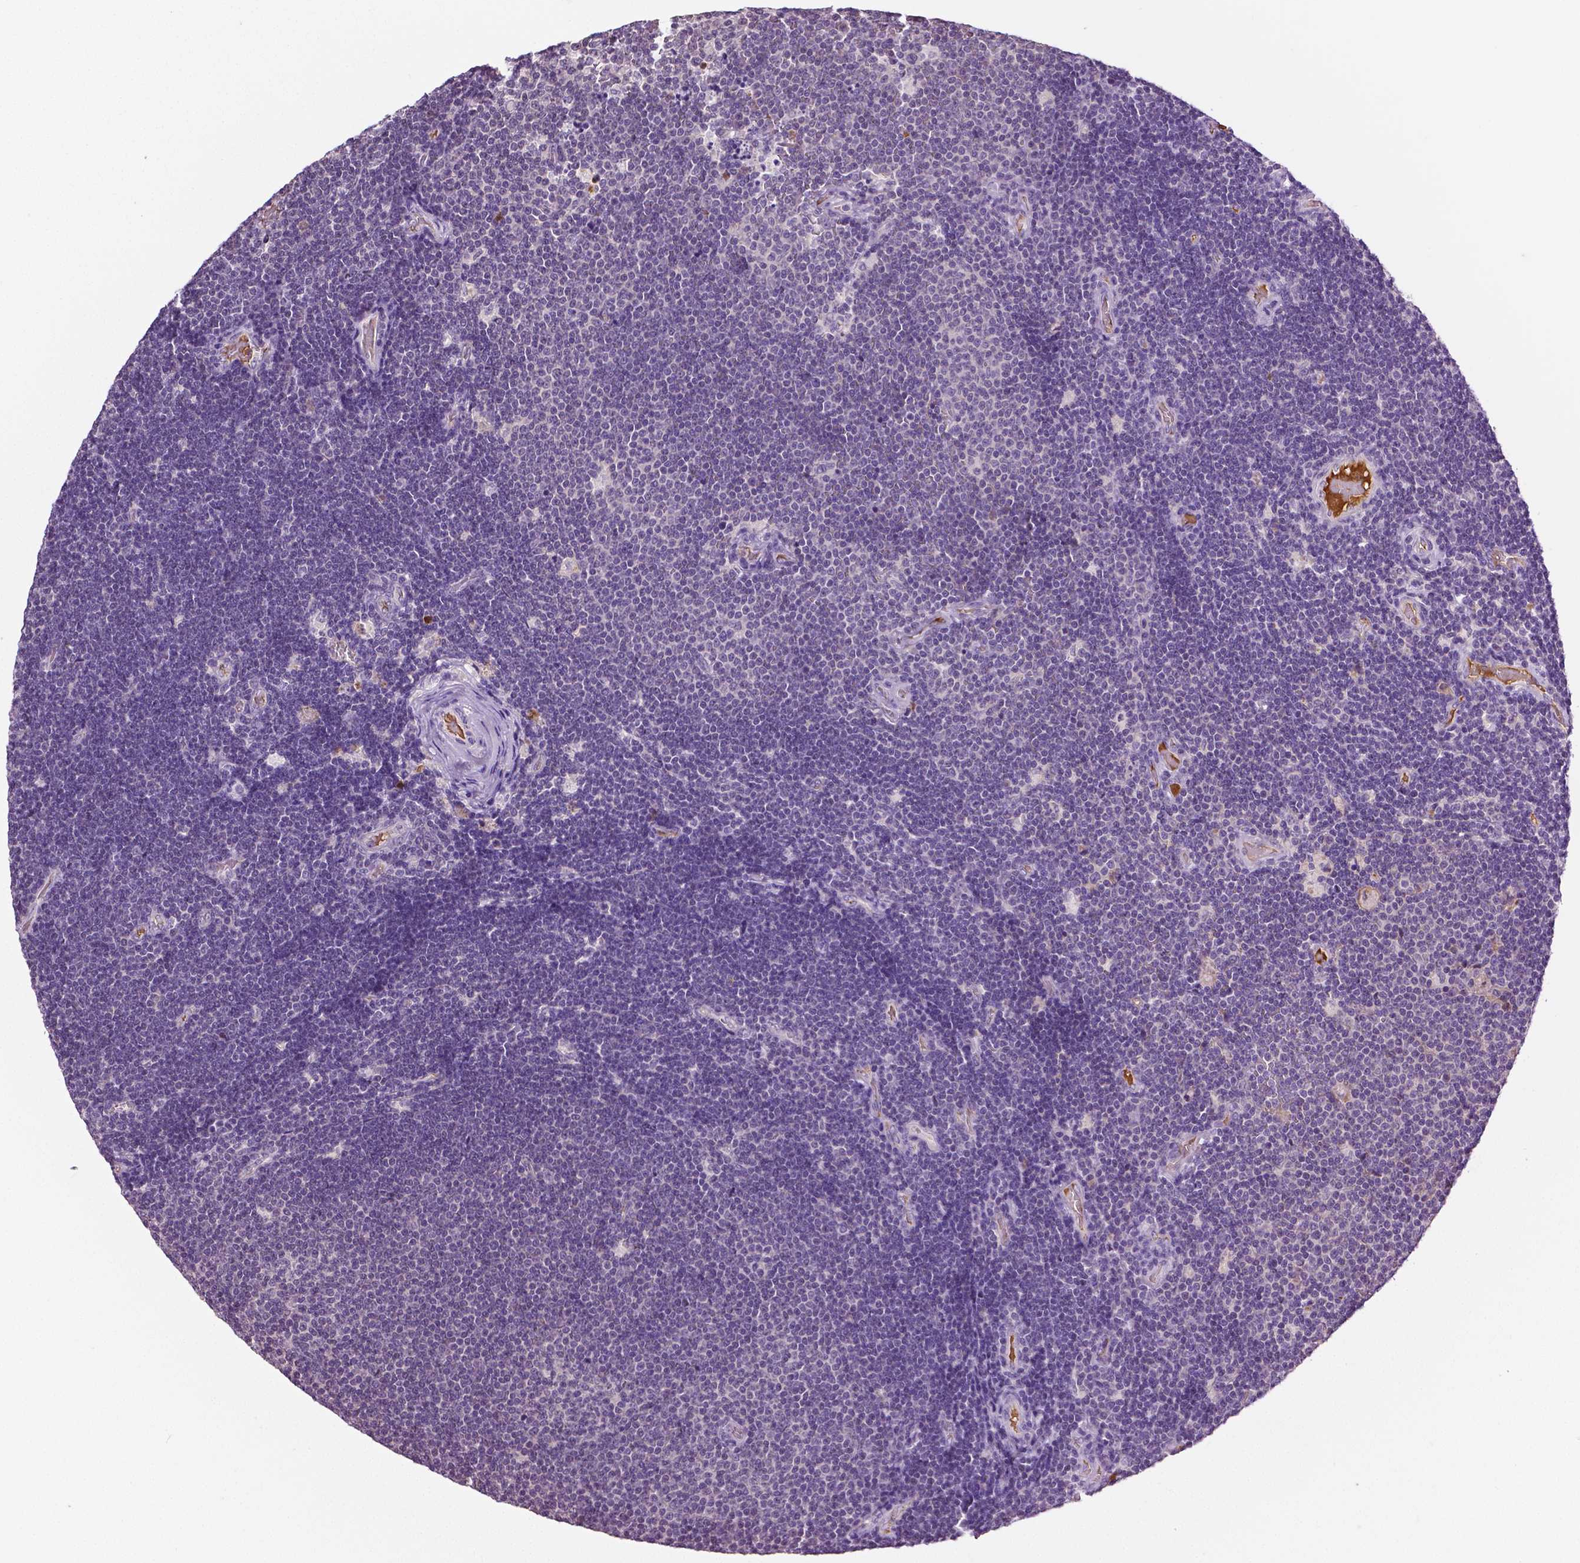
{"staining": {"intensity": "negative", "quantity": "none", "location": "none"}, "tissue": "lymphoma", "cell_type": "Tumor cells", "image_type": "cancer", "snomed": [{"axis": "morphology", "description": "Malignant lymphoma, non-Hodgkin's type, Low grade"}, {"axis": "topography", "description": "Brain"}], "caption": "The image shows no staining of tumor cells in low-grade malignant lymphoma, non-Hodgkin's type.", "gene": "PTPN5", "patient": {"sex": "female", "age": 66}}